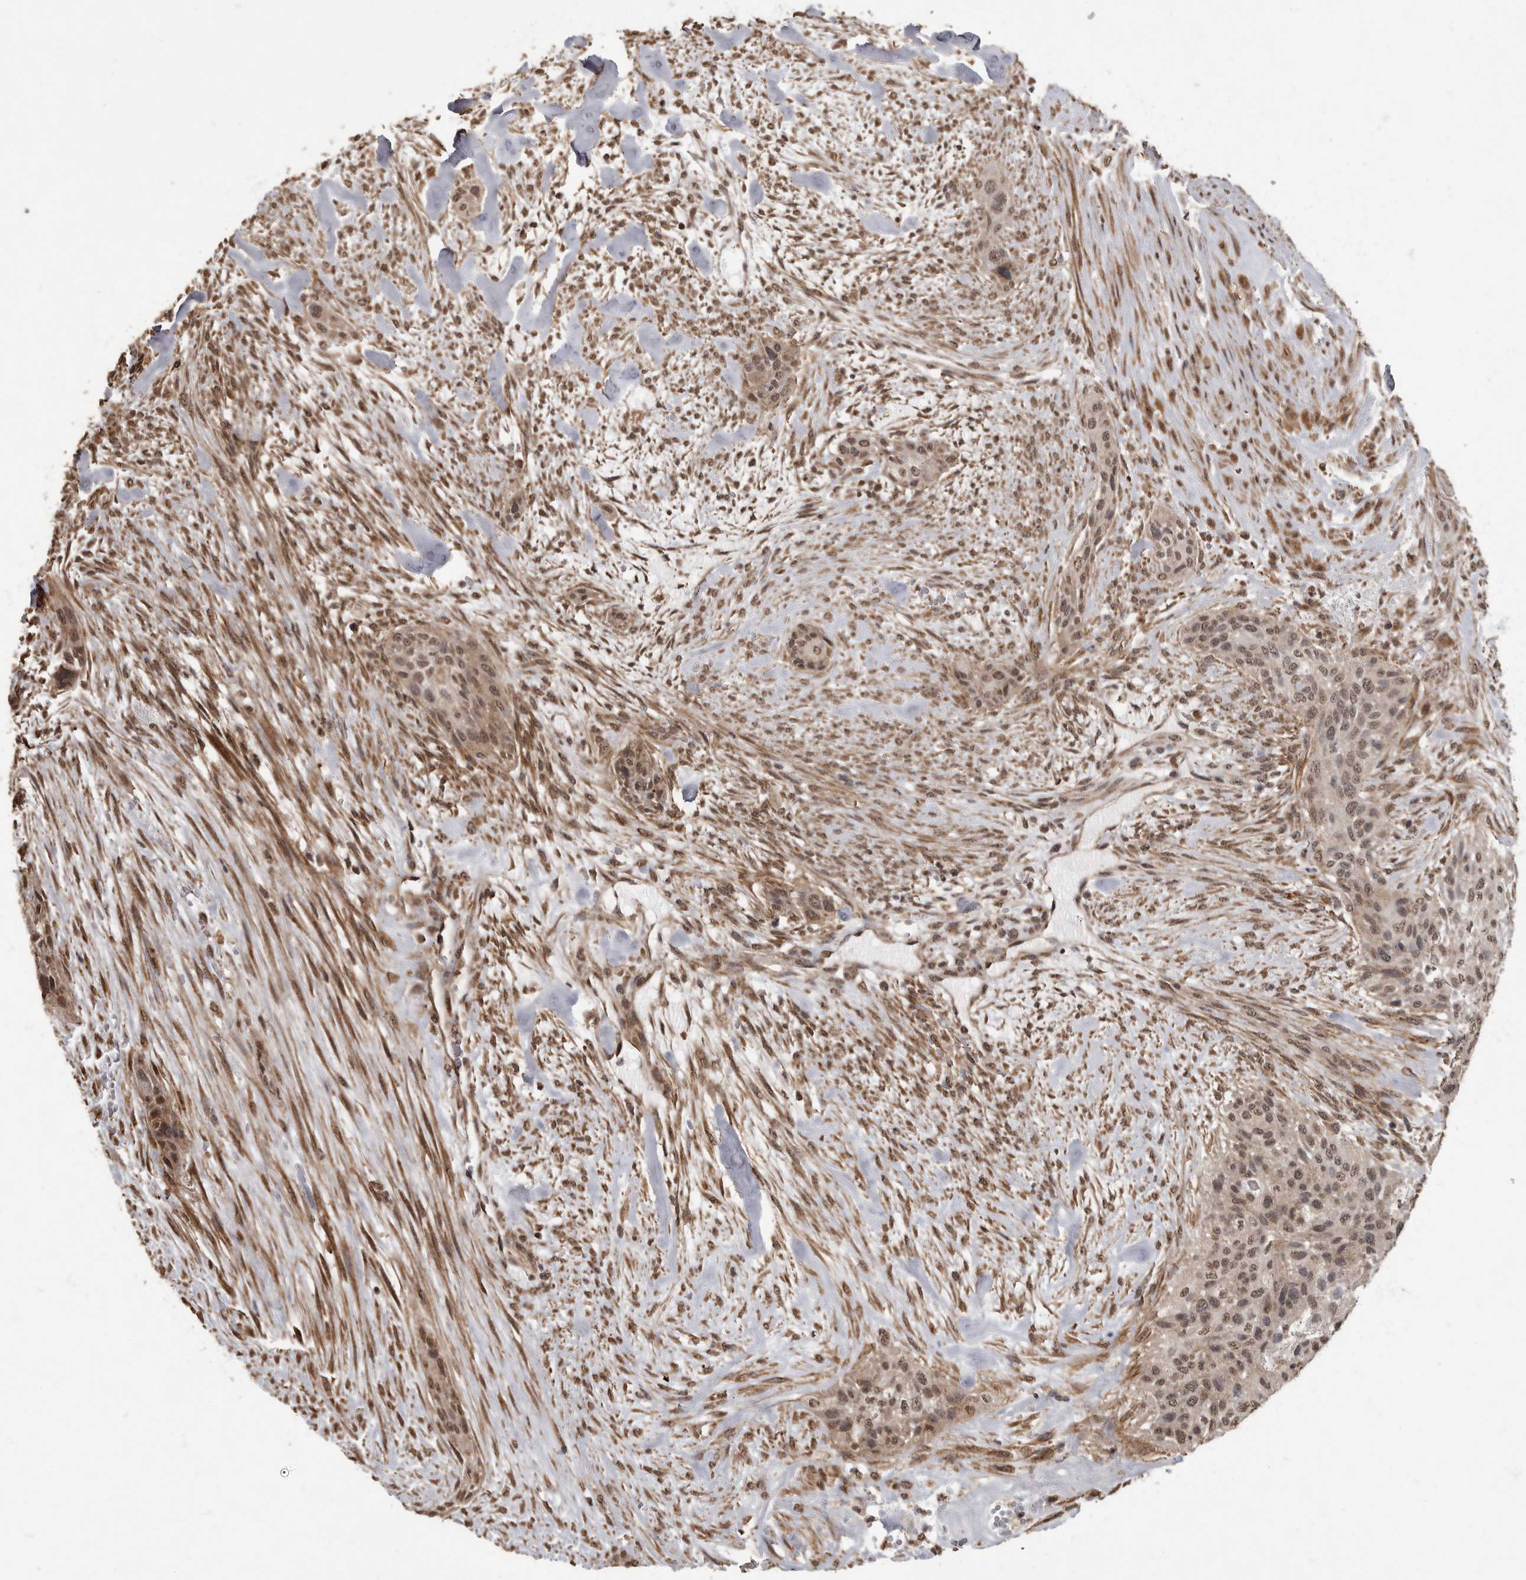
{"staining": {"intensity": "weak", "quantity": ">75%", "location": "cytoplasmic/membranous,nuclear"}, "tissue": "urothelial cancer", "cell_type": "Tumor cells", "image_type": "cancer", "snomed": [{"axis": "morphology", "description": "Urothelial carcinoma, High grade"}, {"axis": "topography", "description": "Urinary bladder"}], "caption": "Weak cytoplasmic/membranous and nuclear staining is seen in approximately >75% of tumor cells in urothelial carcinoma (high-grade).", "gene": "MAFG", "patient": {"sex": "male", "age": 35}}